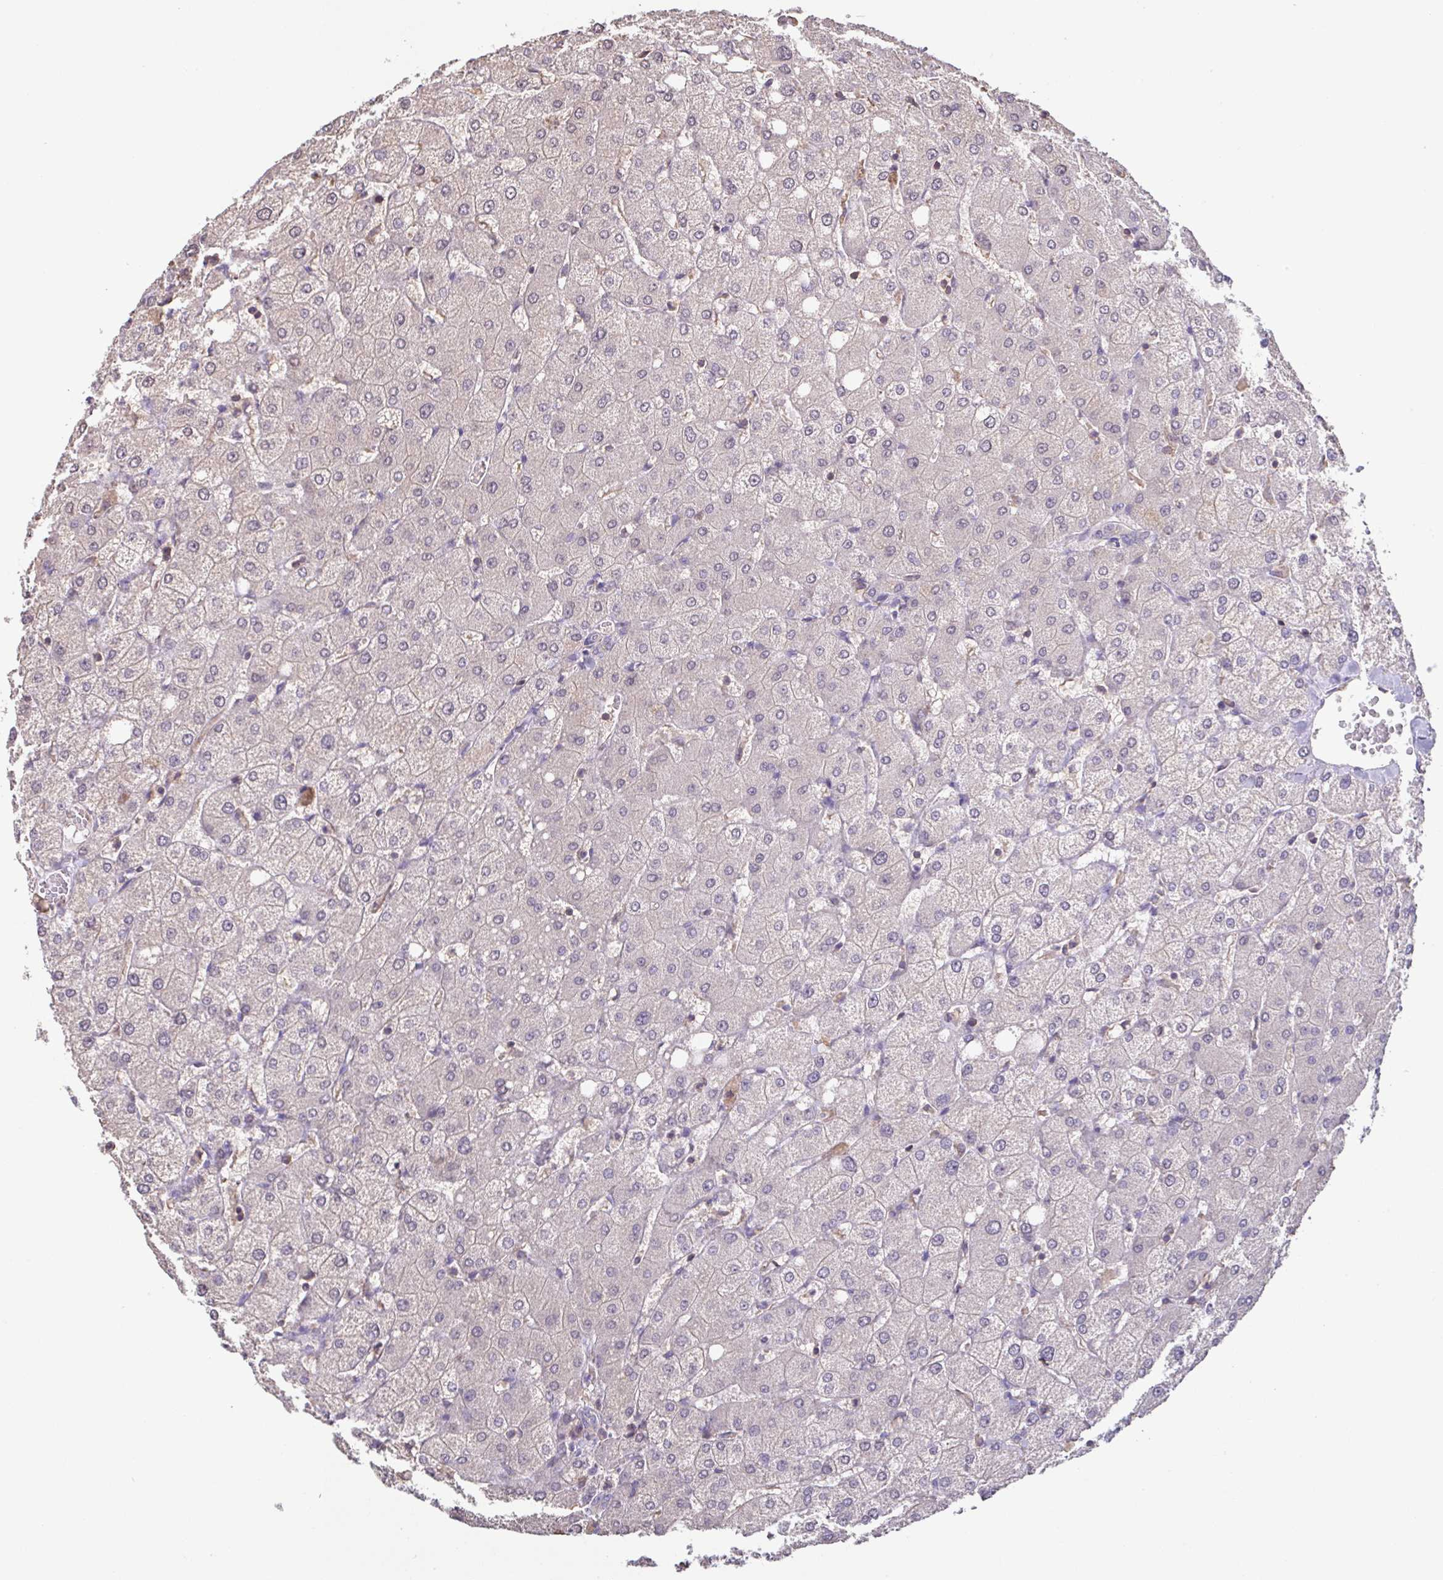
{"staining": {"intensity": "negative", "quantity": "none", "location": "none"}, "tissue": "liver", "cell_type": "Cholangiocytes", "image_type": "normal", "snomed": [{"axis": "morphology", "description": "Normal tissue, NOS"}, {"axis": "topography", "description": "Liver"}], "caption": "High magnification brightfield microscopy of normal liver stained with DAB (3,3'-diaminobenzidine) (brown) and counterstained with hematoxylin (blue): cholangiocytes show no significant staining. The staining was performed using DAB (3,3'-diaminobenzidine) to visualize the protein expression in brown, while the nuclei were stained in blue with hematoxylin (Magnification: 20x).", "gene": "ACTRT2", "patient": {"sex": "female", "age": 54}}